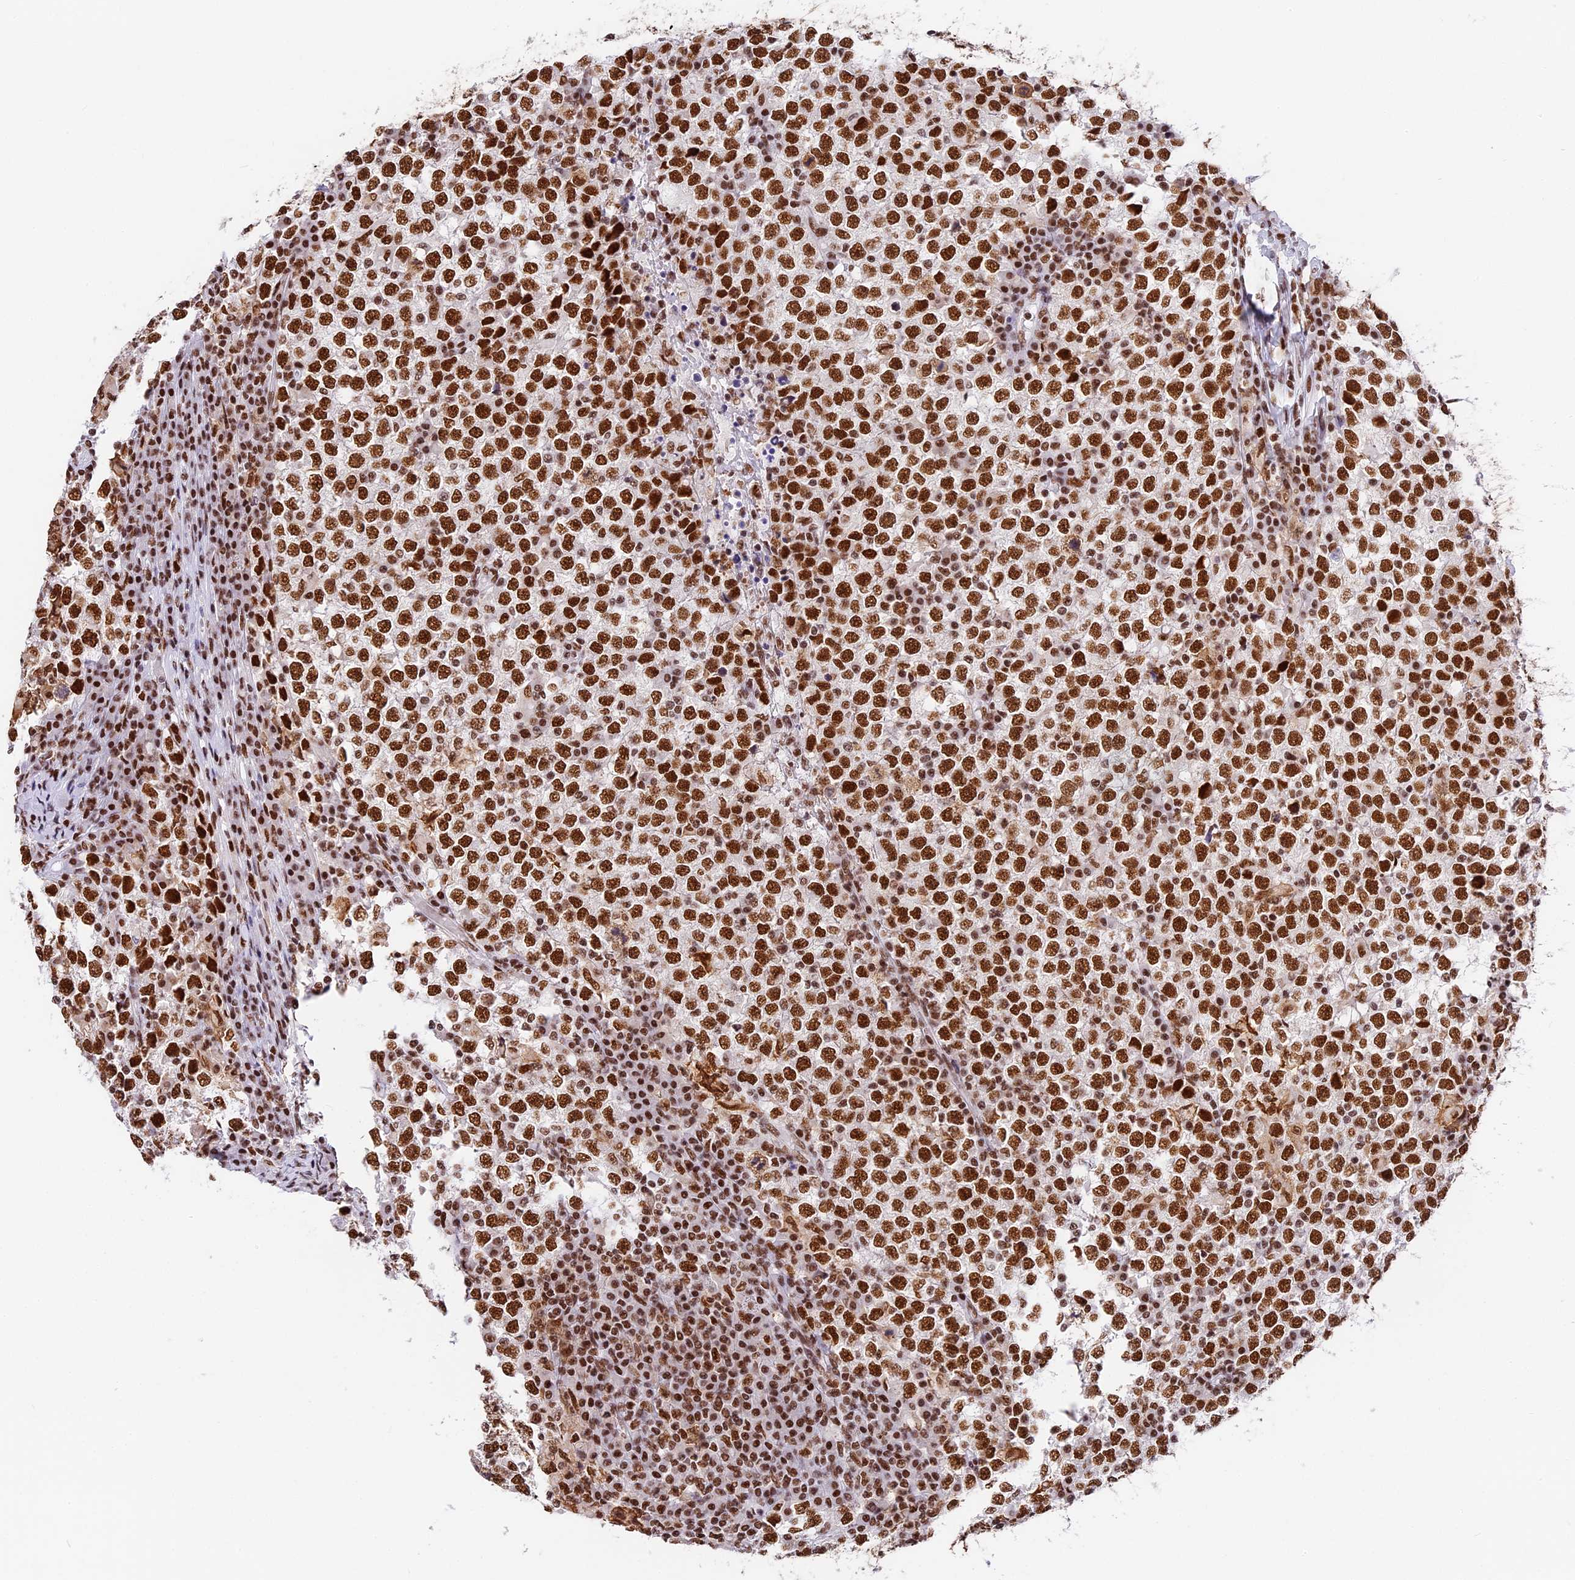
{"staining": {"intensity": "strong", "quantity": ">75%", "location": "nuclear"}, "tissue": "testis cancer", "cell_type": "Tumor cells", "image_type": "cancer", "snomed": [{"axis": "morphology", "description": "Seminoma, NOS"}, {"axis": "topography", "description": "Testis"}], "caption": "Testis cancer (seminoma) was stained to show a protein in brown. There is high levels of strong nuclear staining in approximately >75% of tumor cells.", "gene": "SBNO1", "patient": {"sex": "male", "age": 65}}